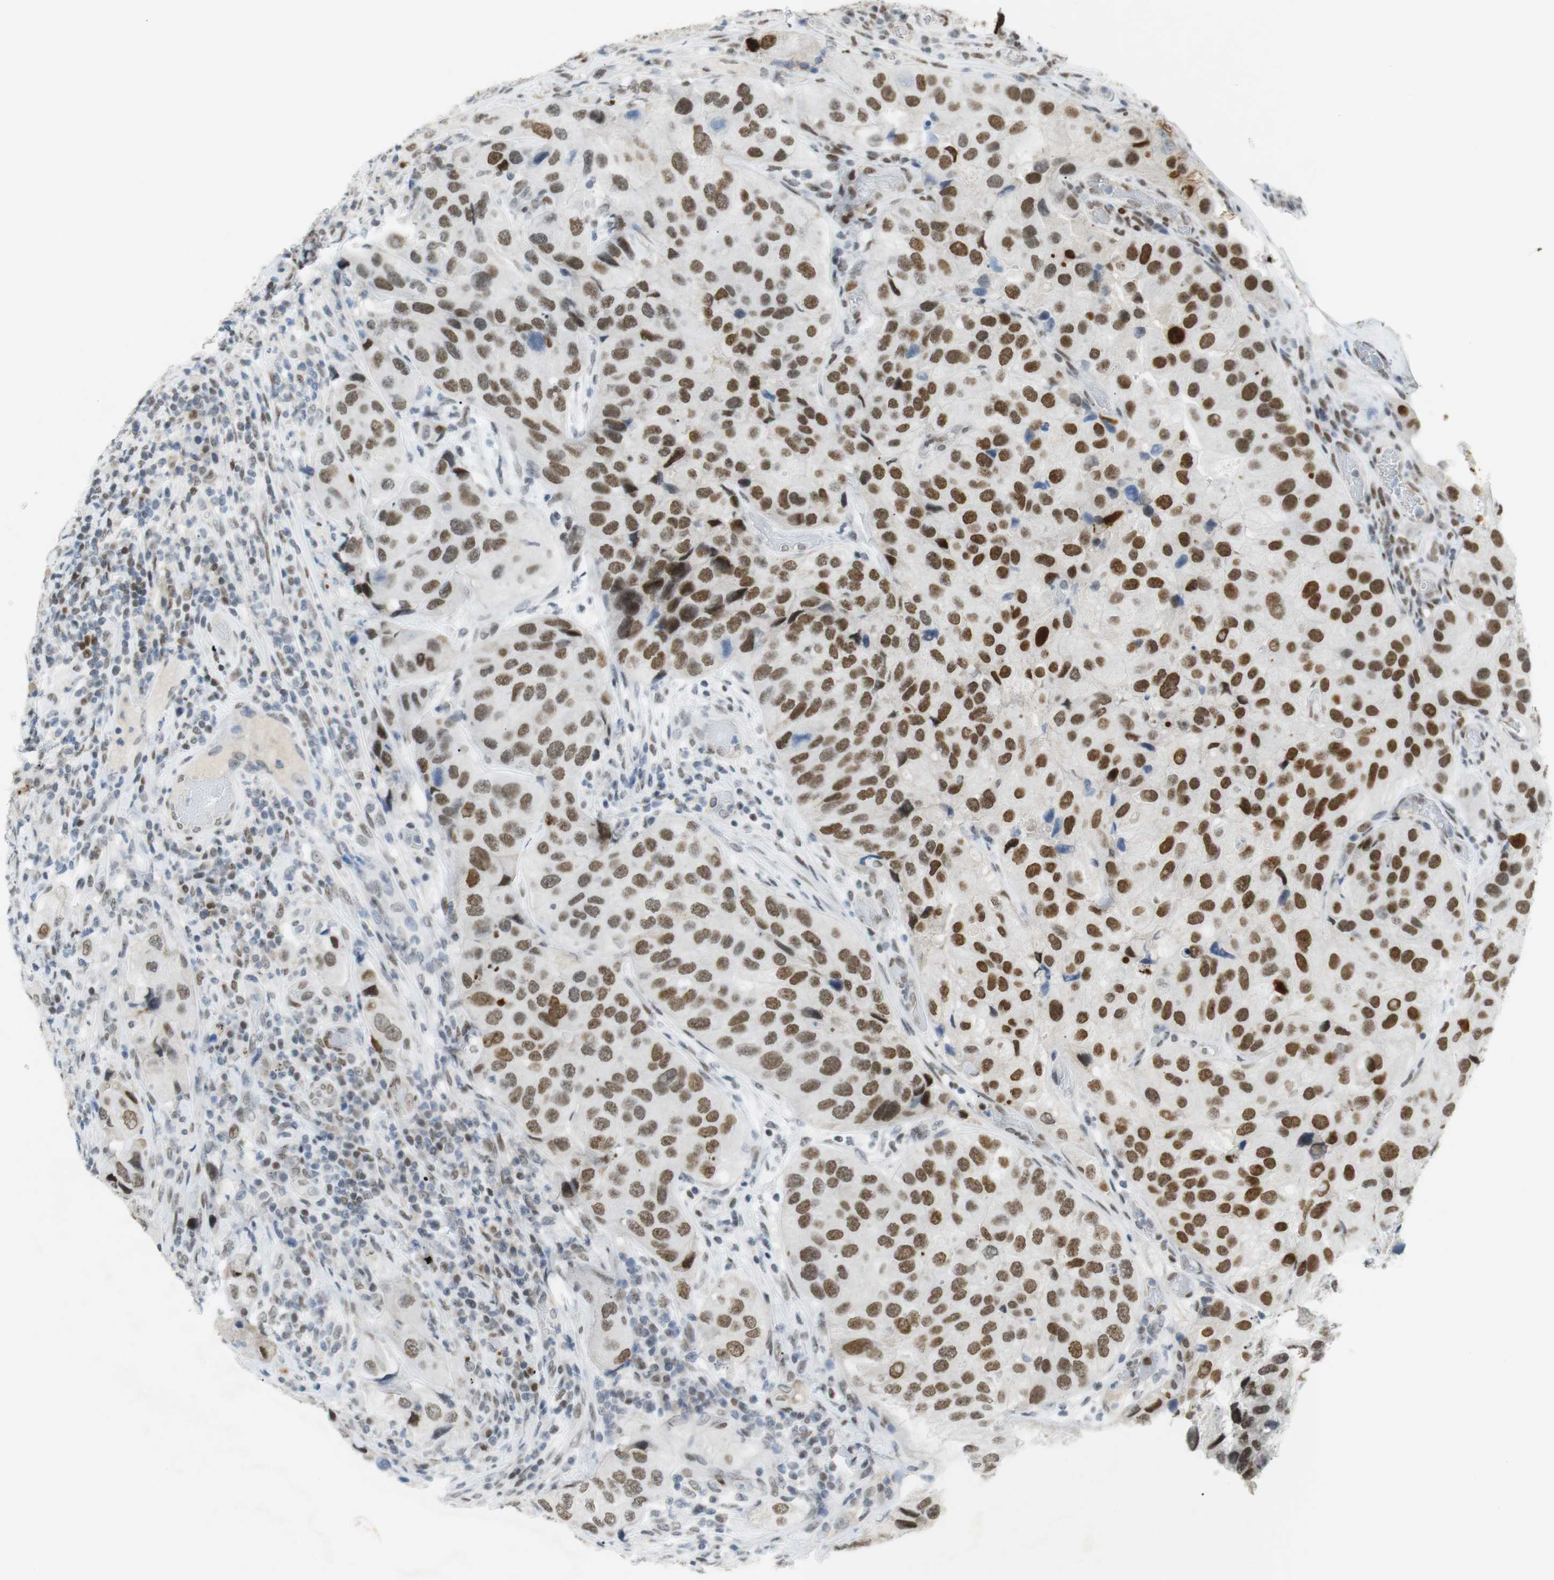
{"staining": {"intensity": "strong", "quantity": ">75%", "location": "nuclear"}, "tissue": "urothelial cancer", "cell_type": "Tumor cells", "image_type": "cancer", "snomed": [{"axis": "morphology", "description": "Urothelial carcinoma, High grade"}, {"axis": "topography", "description": "Urinary bladder"}], "caption": "Urothelial carcinoma (high-grade) stained for a protein (brown) shows strong nuclear positive staining in approximately >75% of tumor cells.", "gene": "BMI1", "patient": {"sex": "female", "age": 64}}